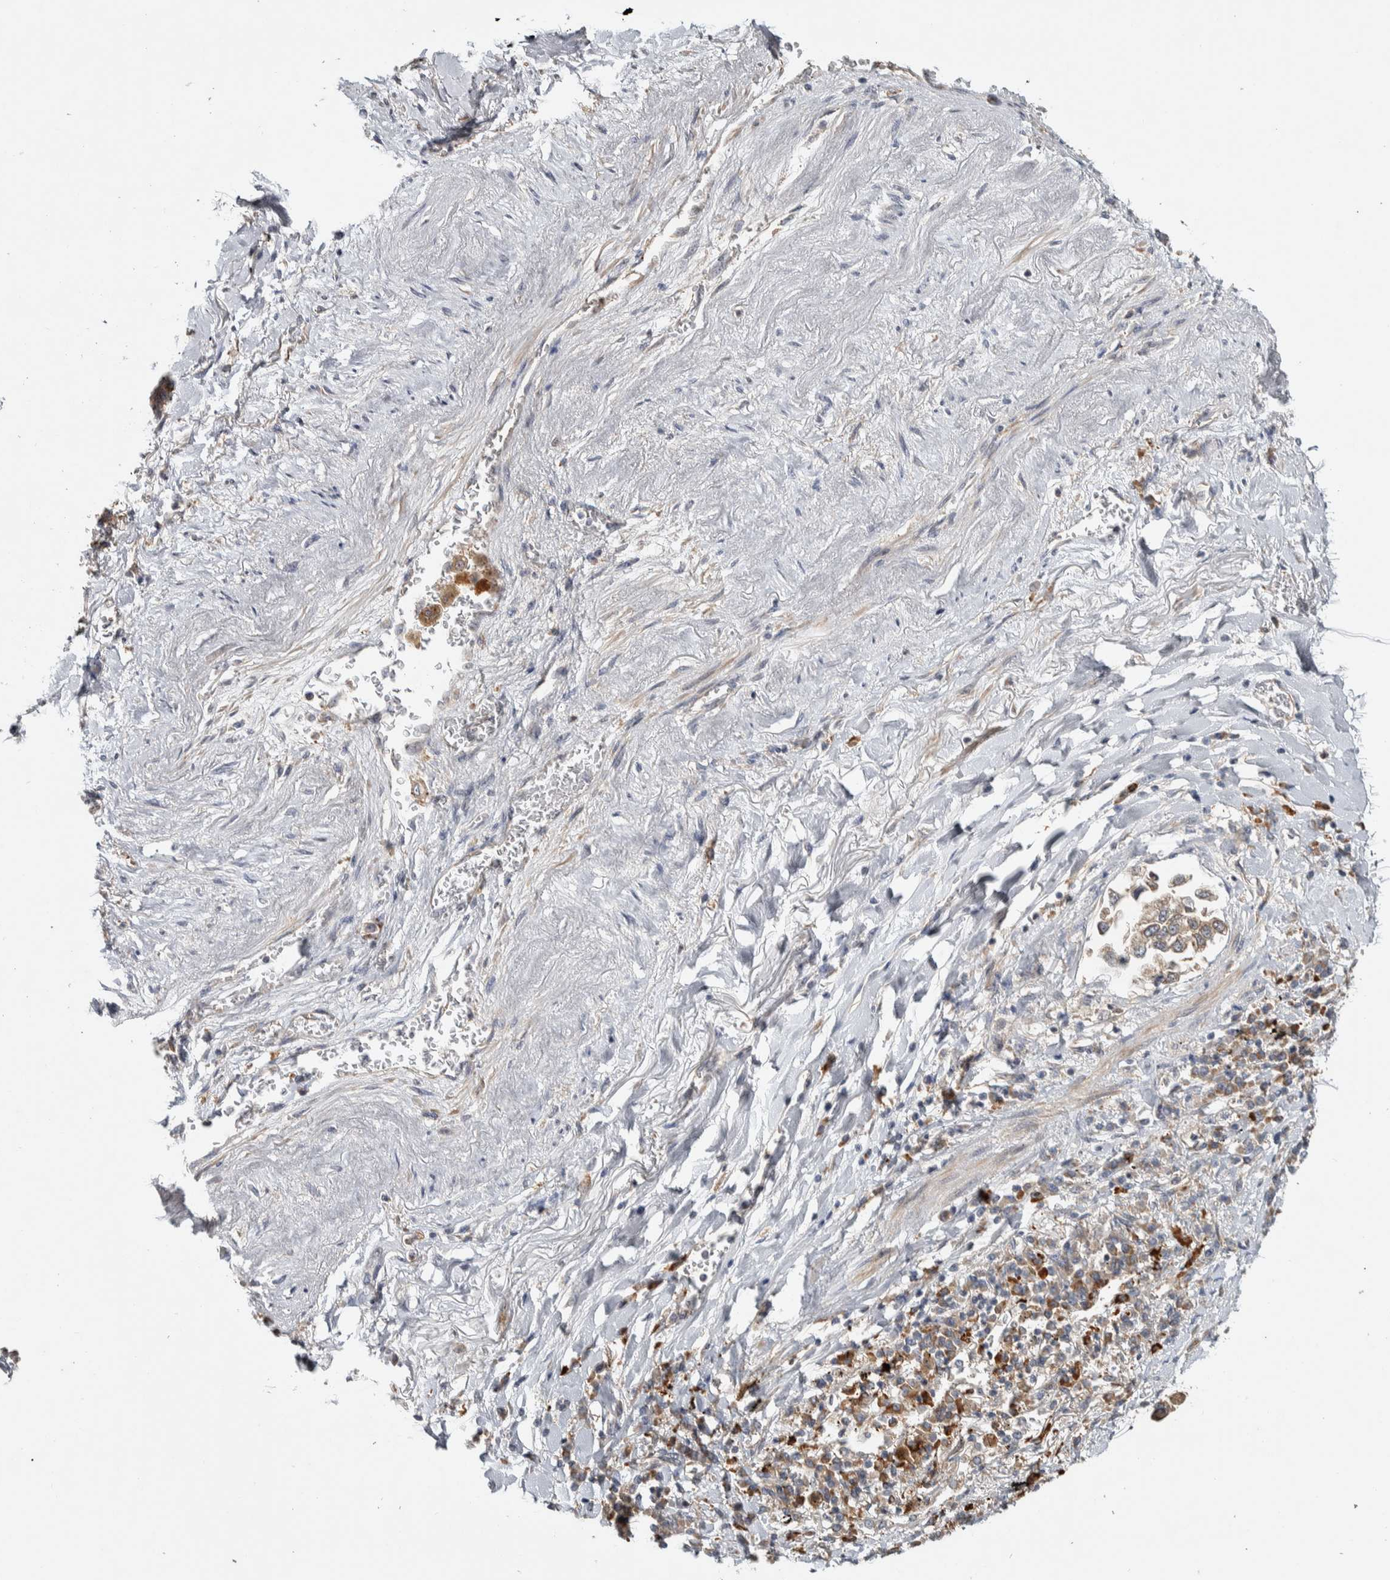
{"staining": {"intensity": "weak", "quantity": "<25%", "location": "cytoplasmic/membranous"}, "tissue": "lung cancer", "cell_type": "Tumor cells", "image_type": "cancer", "snomed": [{"axis": "morphology", "description": "Inflammation, NOS"}, {"axis": "morphology", "description": "Adenocarcinoma, NOS"}, {"axis": "topography", "description": "Lung"}], "caption": "IHC micrograph of adenocarcinoma (lung) stained for a protein (brown), which demonstrates no expression in tumor cells. (Brightfield microscopy of DAB (3,3'-diaminobenzidine) immunohistochemistry at high magnification).", "gene": "TBC1D31", "patient": {"sex": "male", "age": 63}}